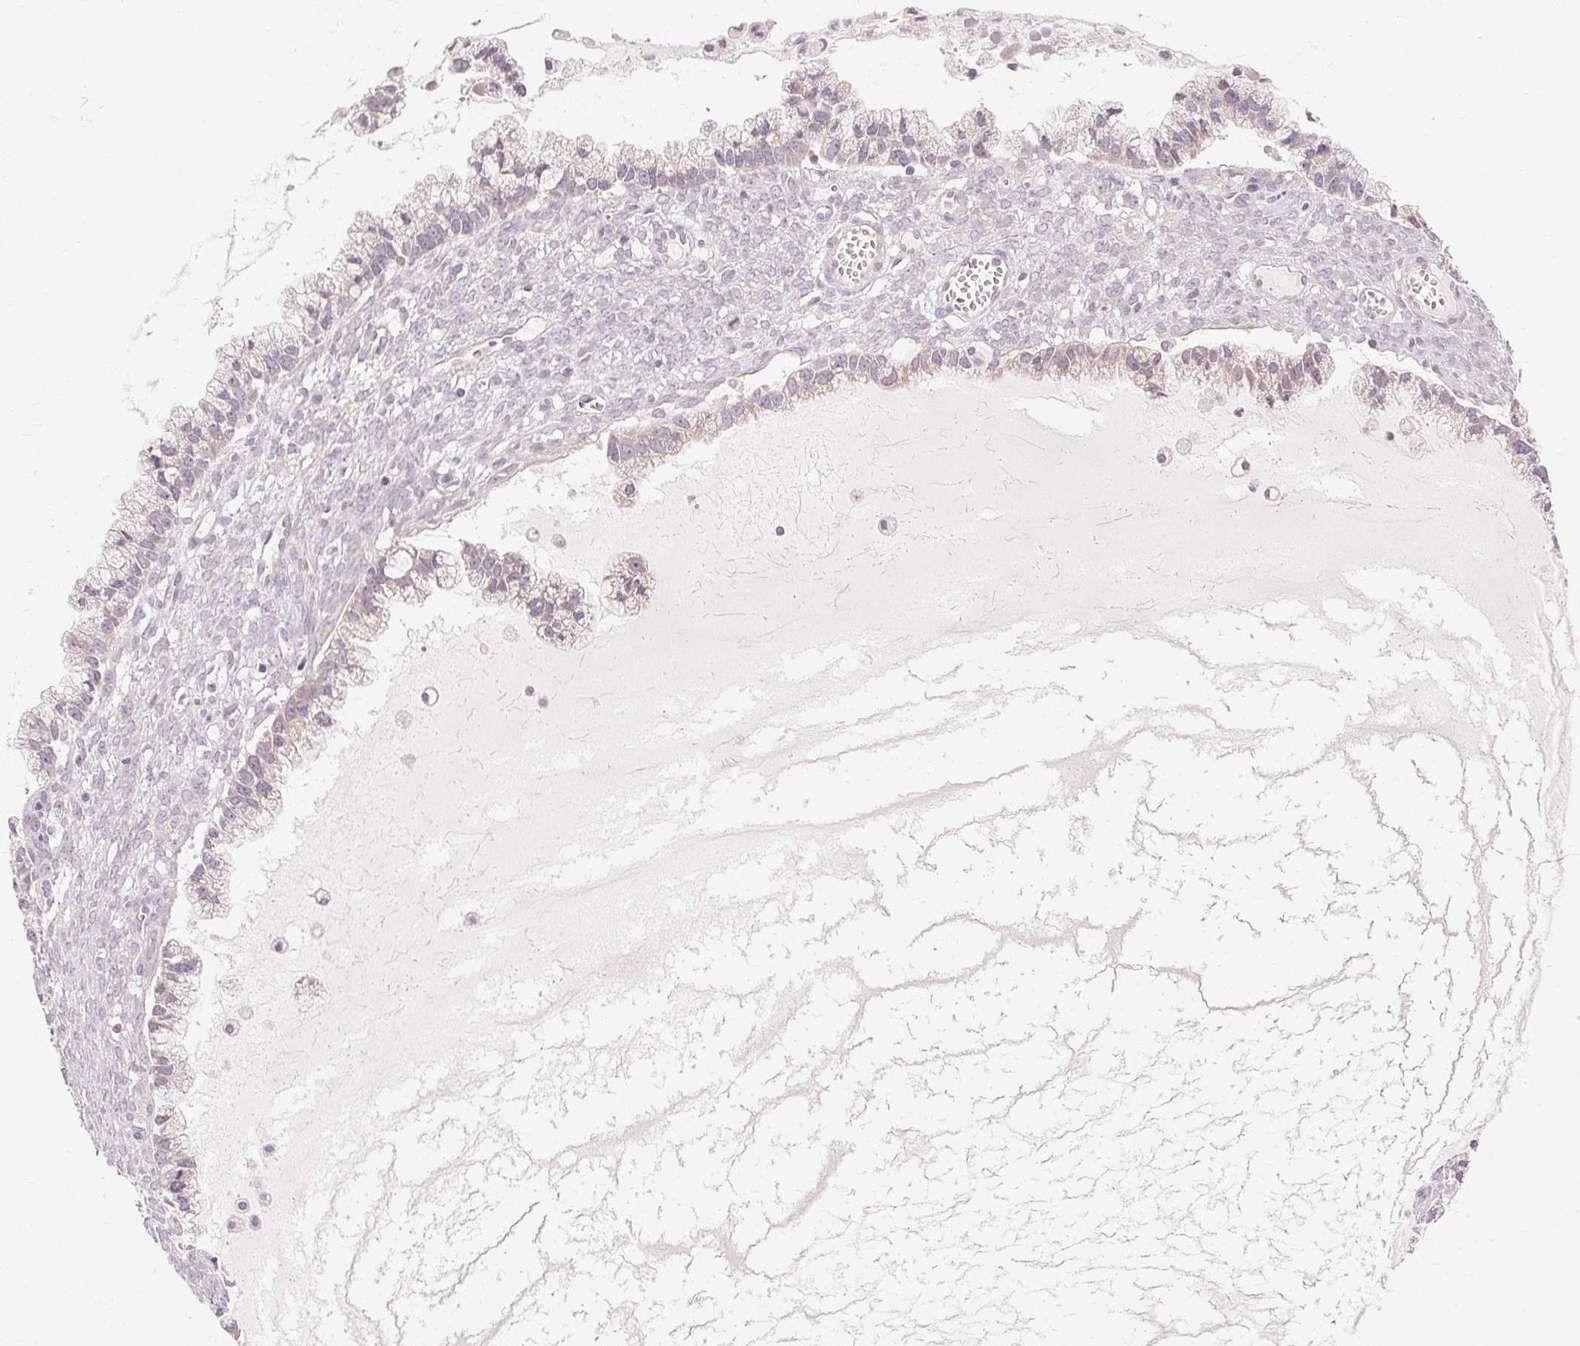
{"staining": {"intensity": "weak", "quantity": "<25%", "location": "cytoplasmic/membranous"}, "tissue": "ovarian cancer", "cell_type": "Tumor cells", "image_type": "cancer", "snomed": [{"axis": "morphology", "description": "Cystadenocarcinoma, mucinous, NOS"}, {"axis": "topography", "description": "Ovary"}], "caption": "Immunohistochemical staining of ovarian cancer shows no significant staining in tumor cells.", "gene": "CAPN3", "patient": {"sex": "female", "age": 72}}